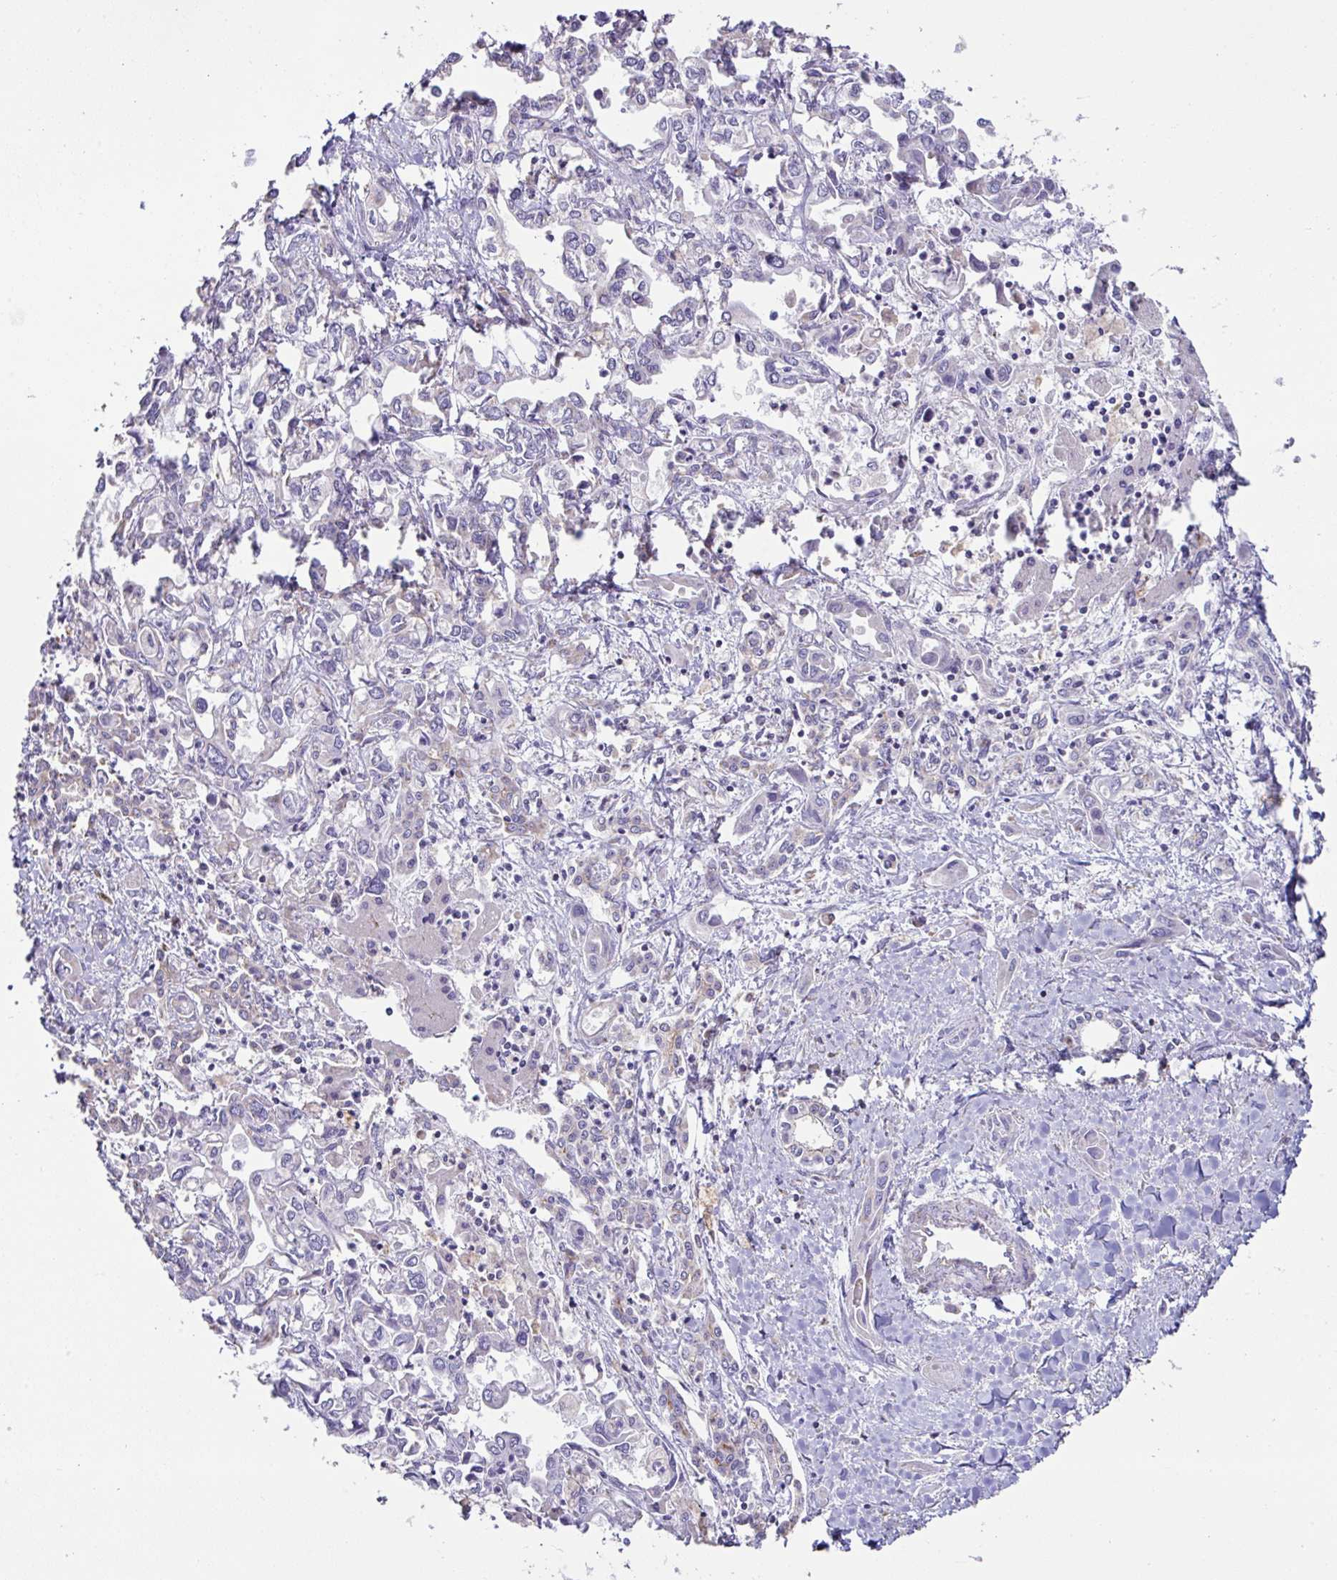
{"staining": {"intensity": "negative", "quantity": "none", "location": "none"}, "tissue": "liver cancer", "cell_type": "Tumor cells", "image_type": "cancer", "snomed": [{"axis": "morphology", "description": "Cholangiocarcinoma"}, {"axis": "topography", "description": "Liver"}], "caption": "Immunohistochemistry histopathology image of human liver cancer stained for a protein (brown), which displays no positivity in tumor cells. (IHC, brightfield microscopy, high magnification).", "gene": "DOK7", "patient": {"sex": "female", "age": 64}}